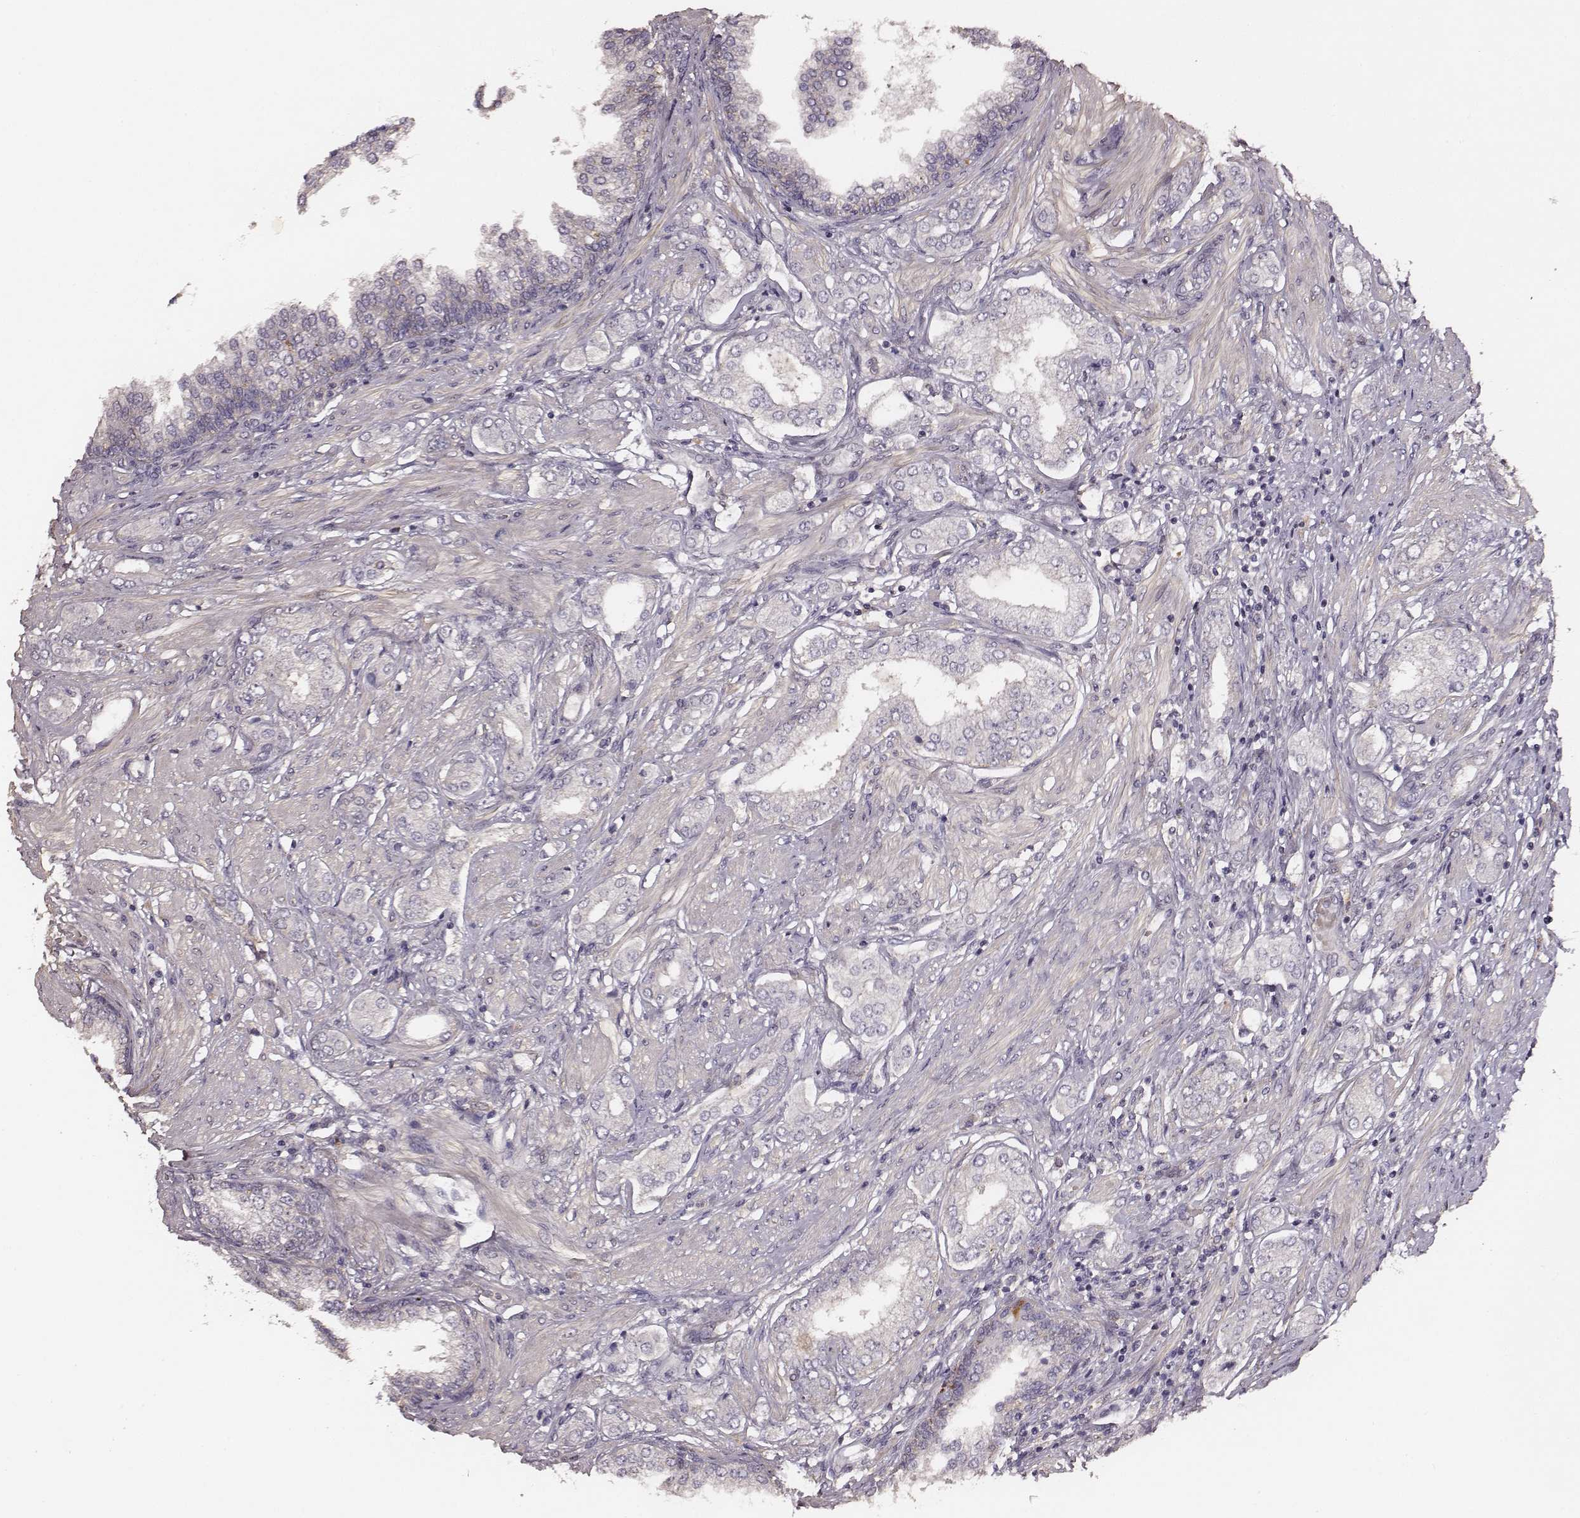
{"staining": {"intensity": "weak", "quantity": "<25%", "location": "cytoplasmic/membranous"}, "tissue": "prostate cancer", "cell_type": "Tumor cells", "image_type": "cancer", "snomed": [{"axis": "morphology", "description": "Adenocarcinoma, NOS"}, {"axis": "topography", "description": "Prostate"}], "caption": "Prostate cancer was stained to show a protein in brown. There is no significant positivity in tumor cells. (DAB (3,3'-diaminobenzidine) immunohistochemistry (IHC) with hematoxylin counter stain).", "gene": "VPS26A", "patient": {"sex": "male", "age": 63}}